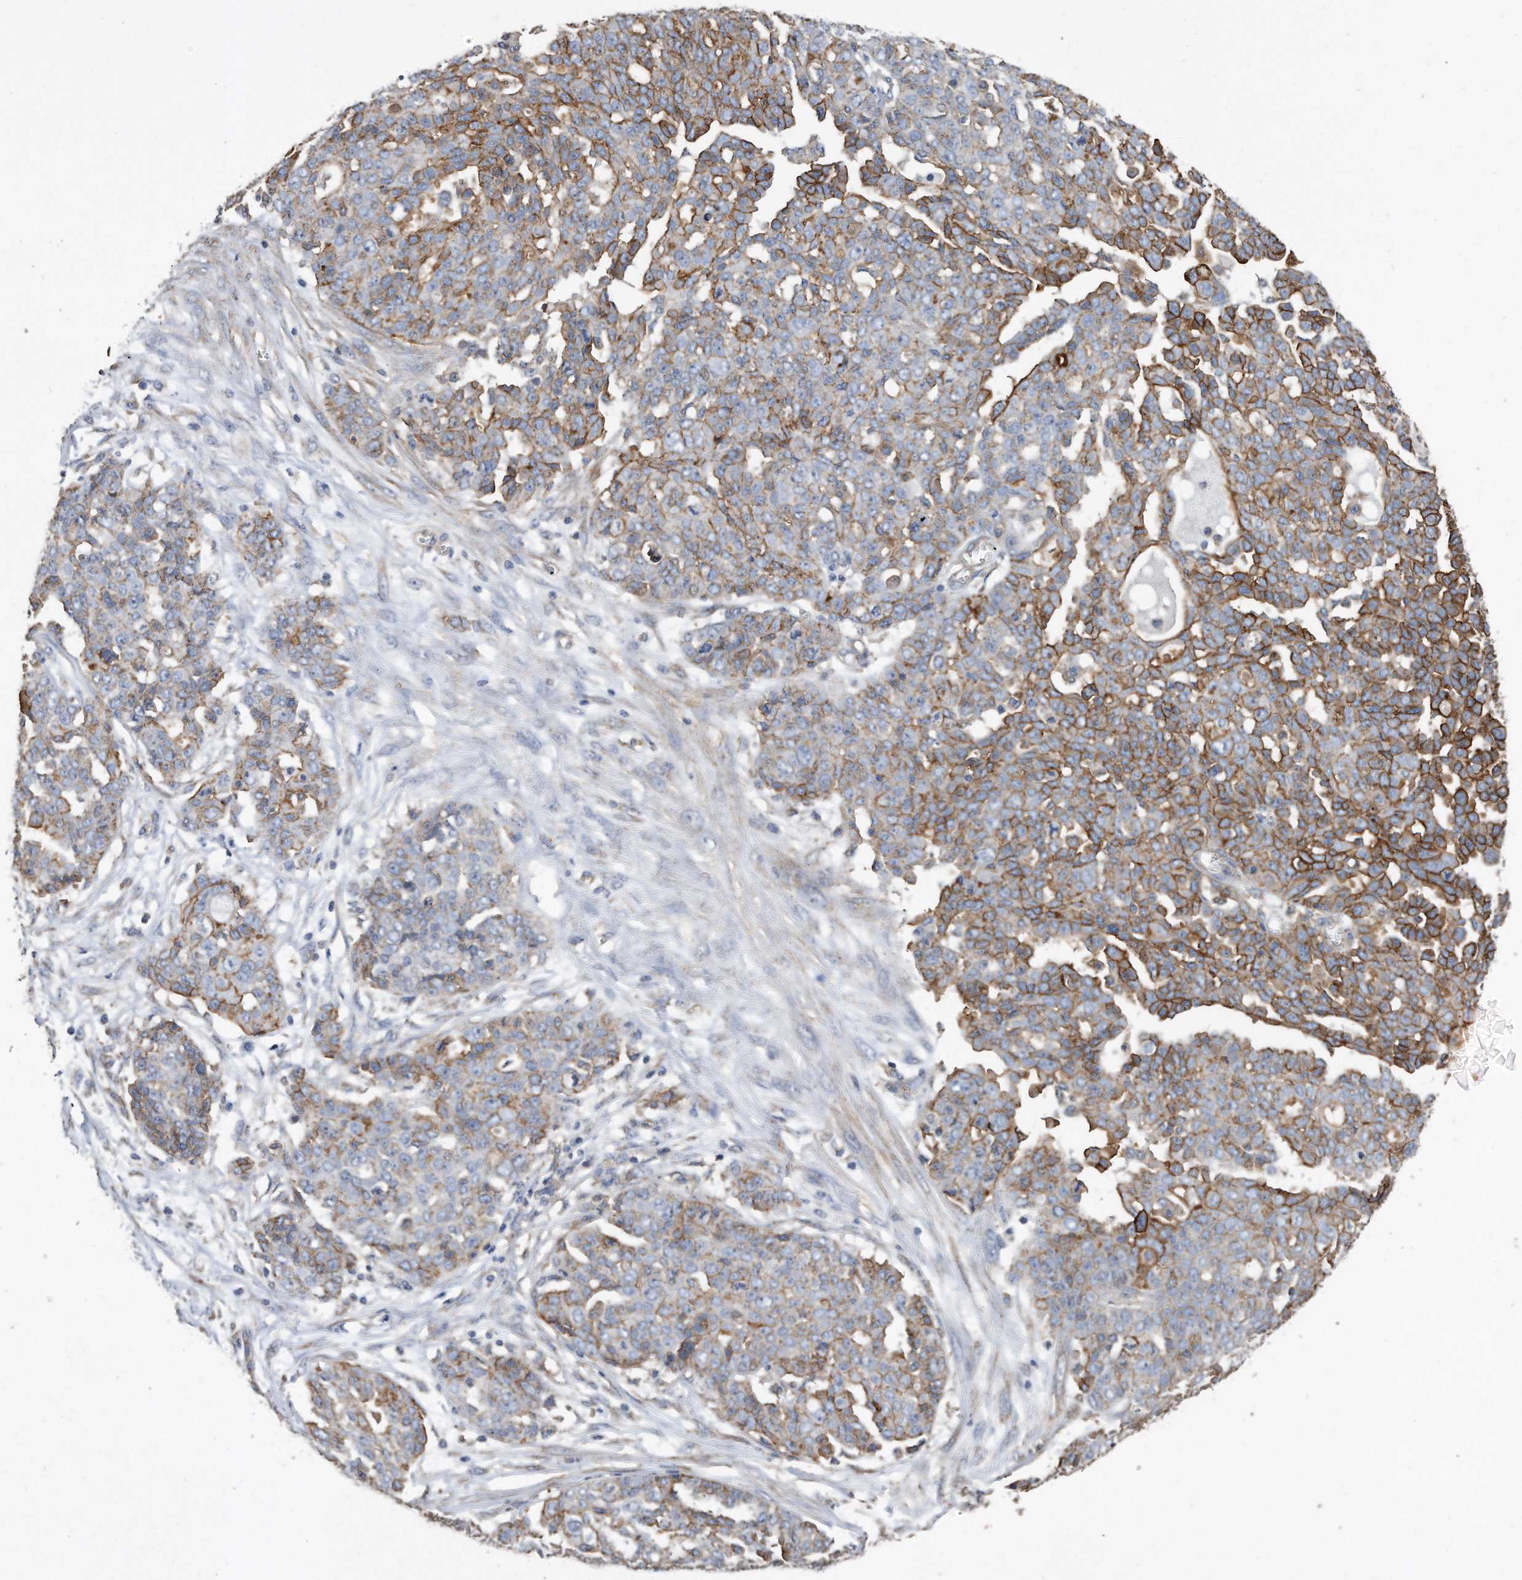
{"staining": {"intensity": "moderate", "quantity": ">75%", "location": "cytoplasmic/membranous"}, "tissue": "ovarian cancer", "cell_type": "Tumor cells", "image_type": "cancer", "snomed": [{"axis": "morphology", "description": "Cystadenocarcinoma, serous, NOS"}, {"axis": "topography", "description": "Soft tissue"}, {"axis": "topography", "description": "Ovary"}], "caption": "Immunohistochemistry histopathology image of human ovarian cancer (serous cystadenocarcinoma) stained for a protein (brown), which exhibits medium levels of moderate cytoplasmic/membranous staining in about >75% of tumor cells.", "gene": "CDCP1", "patient": {"sex": "female", "age": 57}}